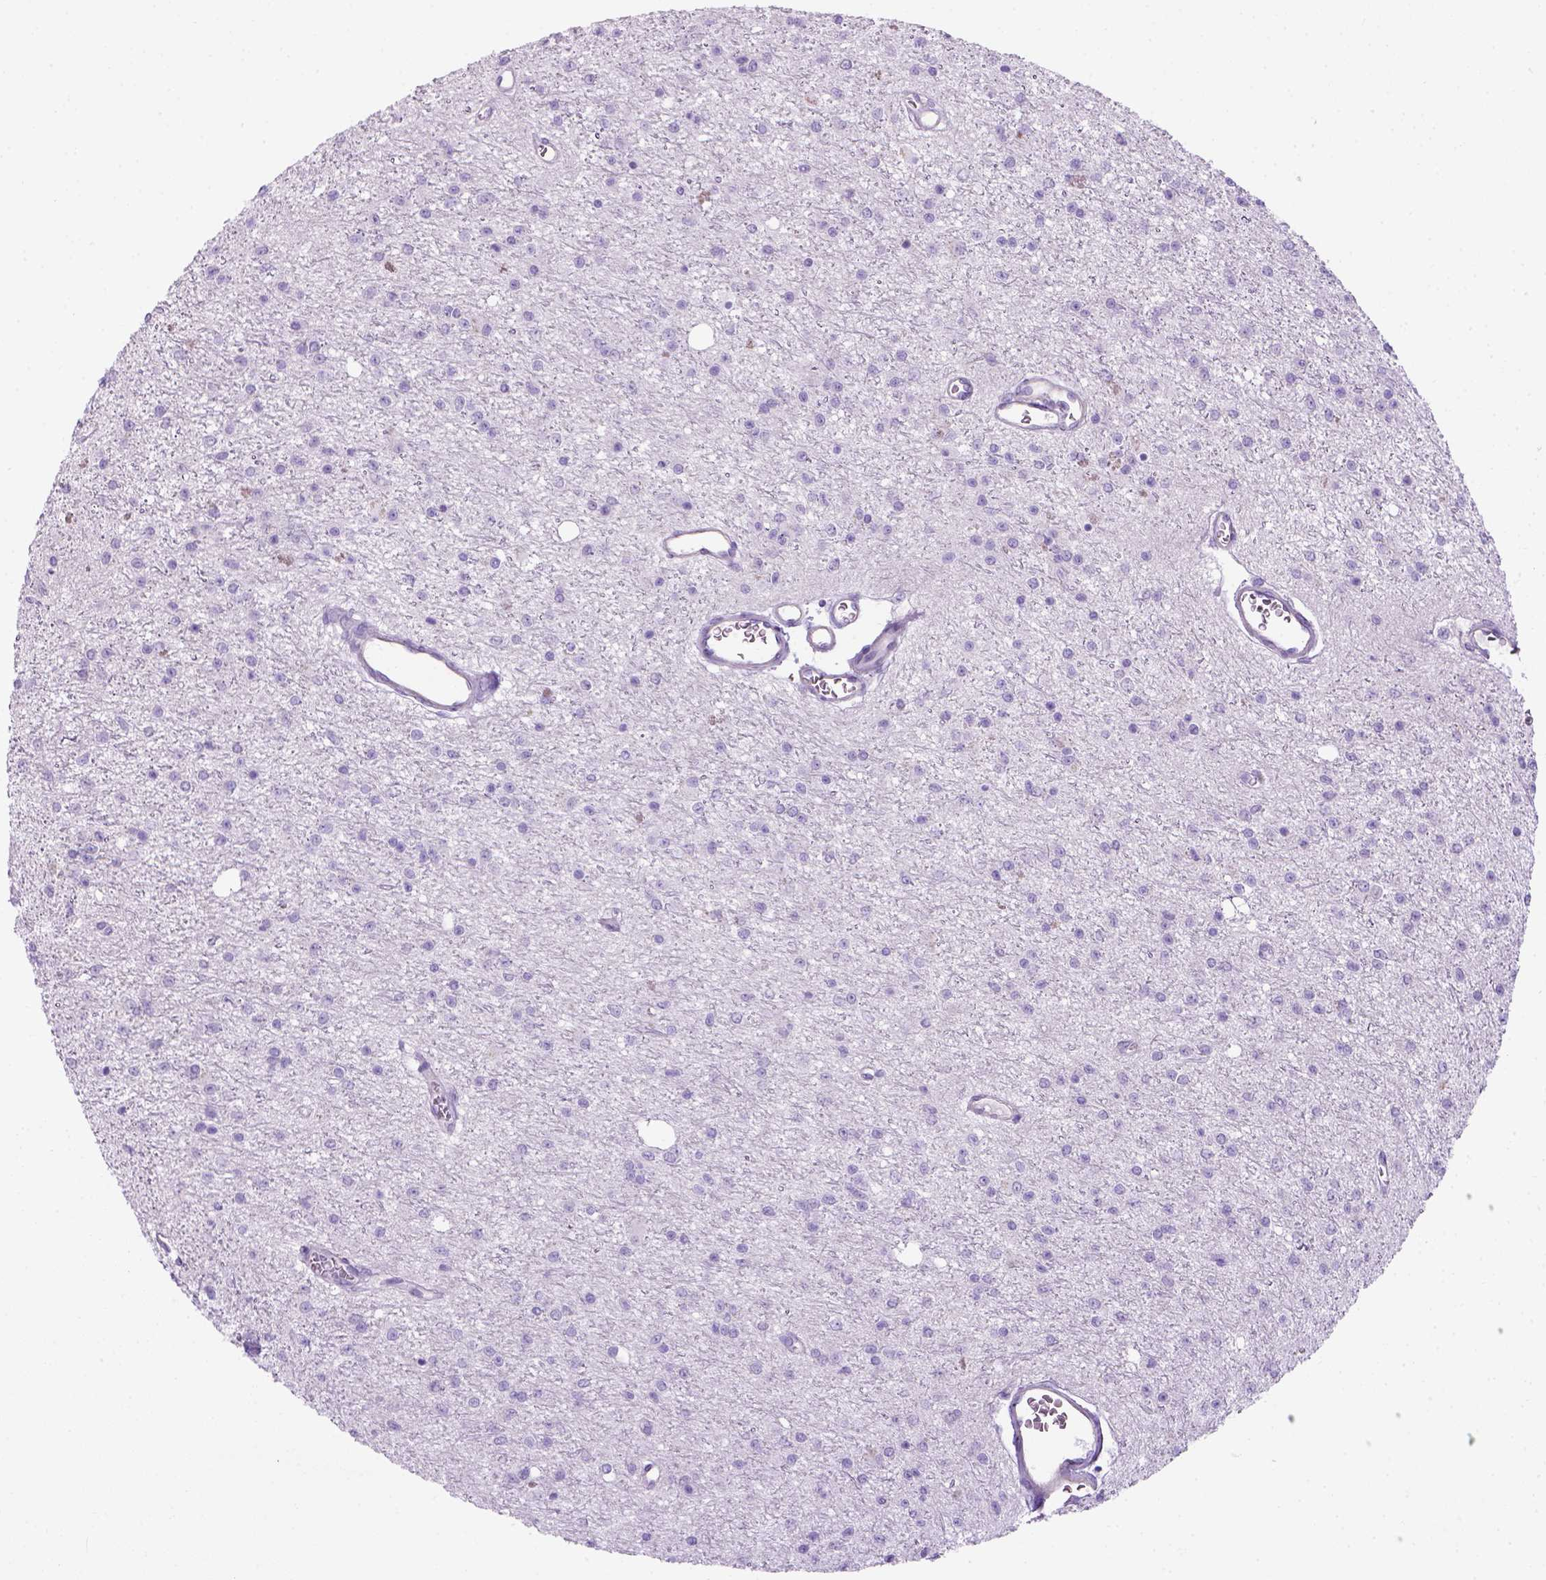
{"staining": {"intensity": "negative", "quantity": "none", "location": "none"}, "tissue": "glioma", "cell_type": "Tumor cells", "image_type": "cancer", "snomed": [{"axis": "morphology", "description": "Glioma, malignant, Low grade"}, {"axis": "topography", "description": "Brain"}], "caption": "Immunohistochemical staining of human glioma shows no significant staining in tumor cells.", "gene": "ARHGEF33", "patient": {"sex": "female", "age": 45}}